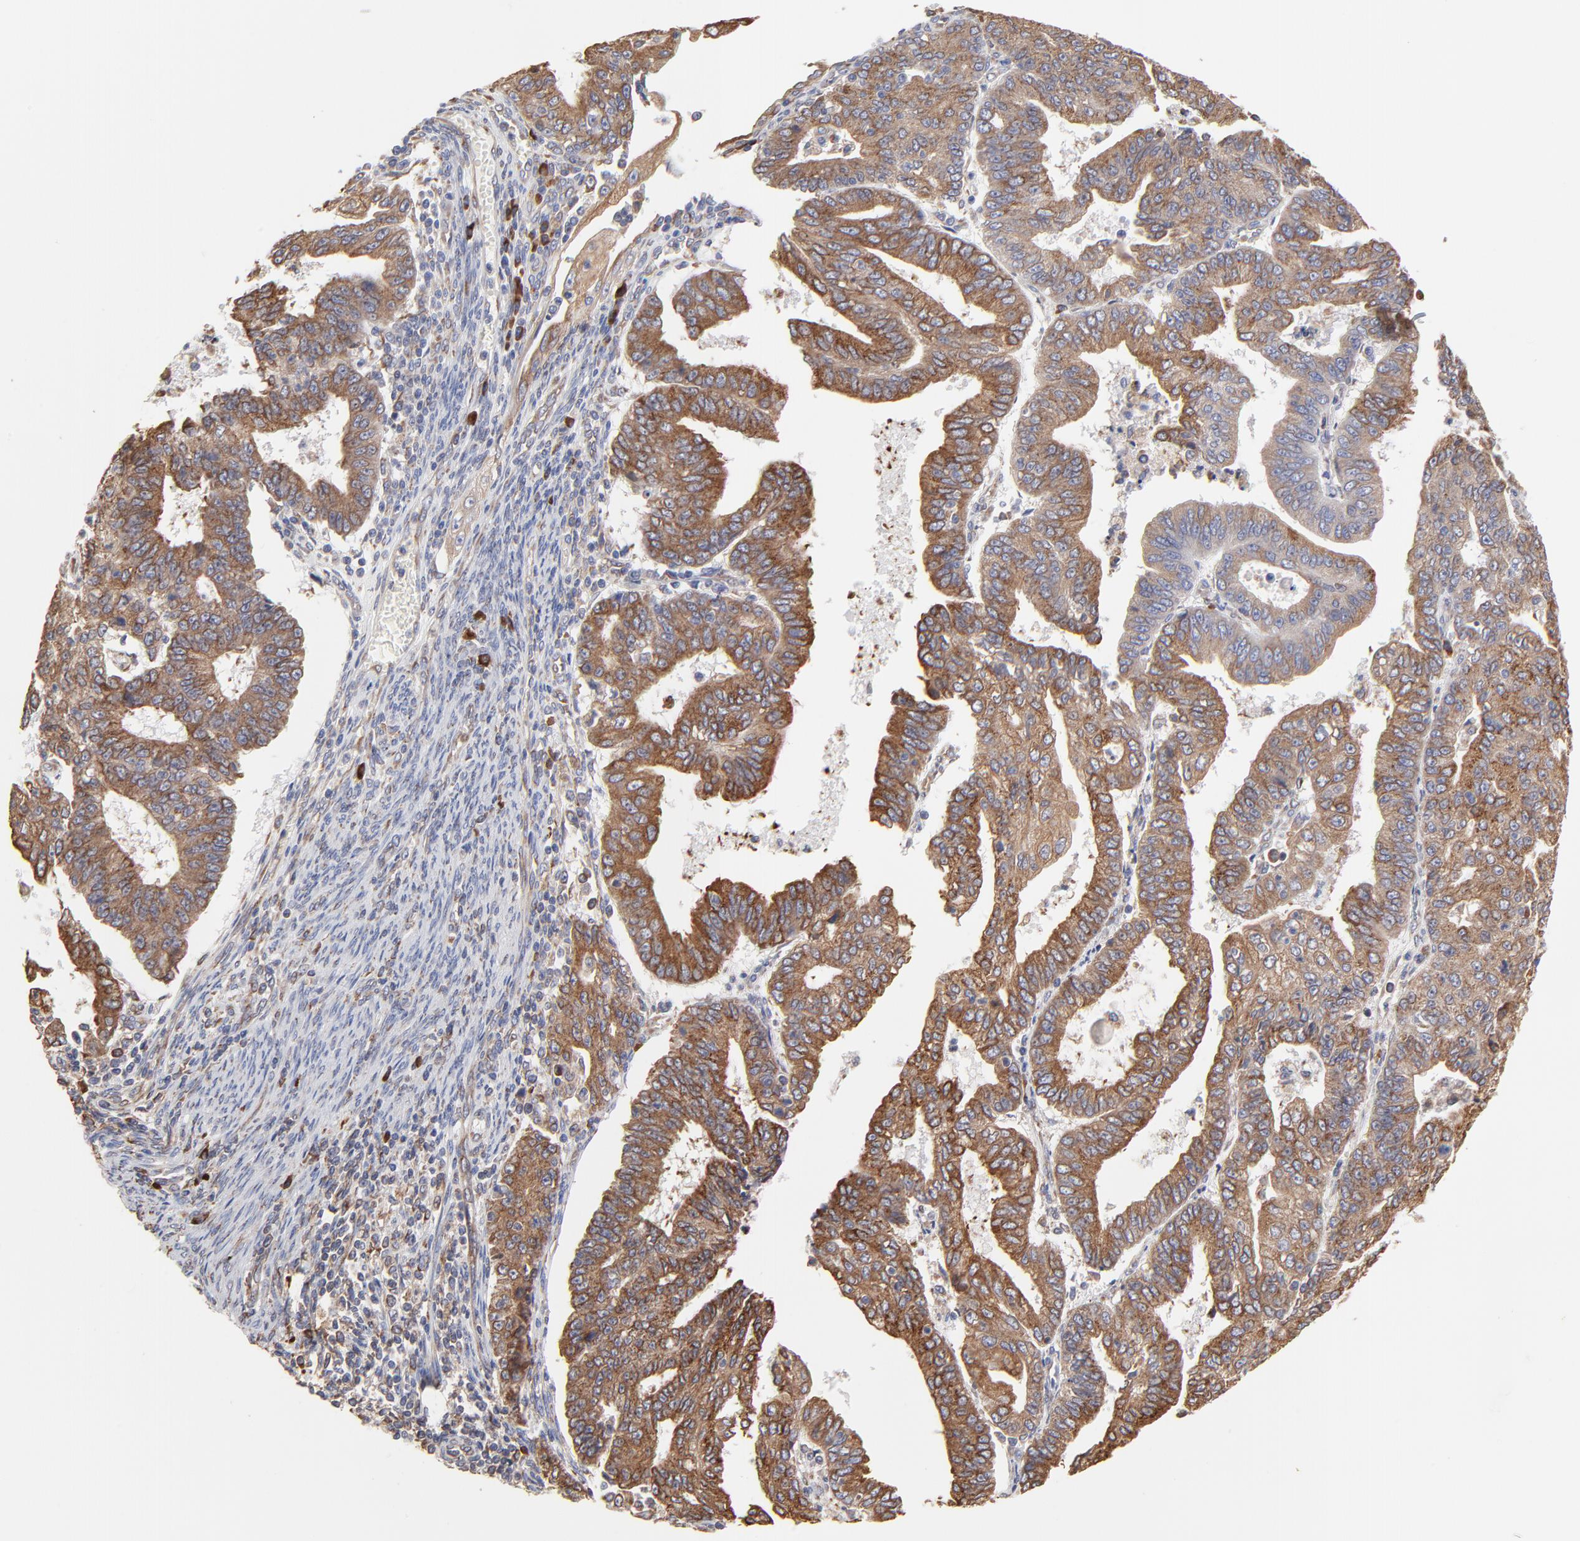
{"staining": {"intensity": "moderate", "quantity": ">75%", "location": "cytoplasmic/membranous"}, "tissue": "endometrial cancer", "cell_type": "Tumor cells", "image_type": "cancer", "snomed": [{"axis": "morphology", "description": "Adenocarcinoma, NOS"}, {"axis": "topography", "description": "Endometrium"}], "caption": "A micrograph of human adenocarcinoma (endometrial) stained for a protein reveals moderate cytoplasmic/membranous brown staining in tumor cells. The protein of interest is shown in brown color, while the nuclei are stained blue.", "gene": "LMAN1", "patient": {"sex": "female", "age": 56}}